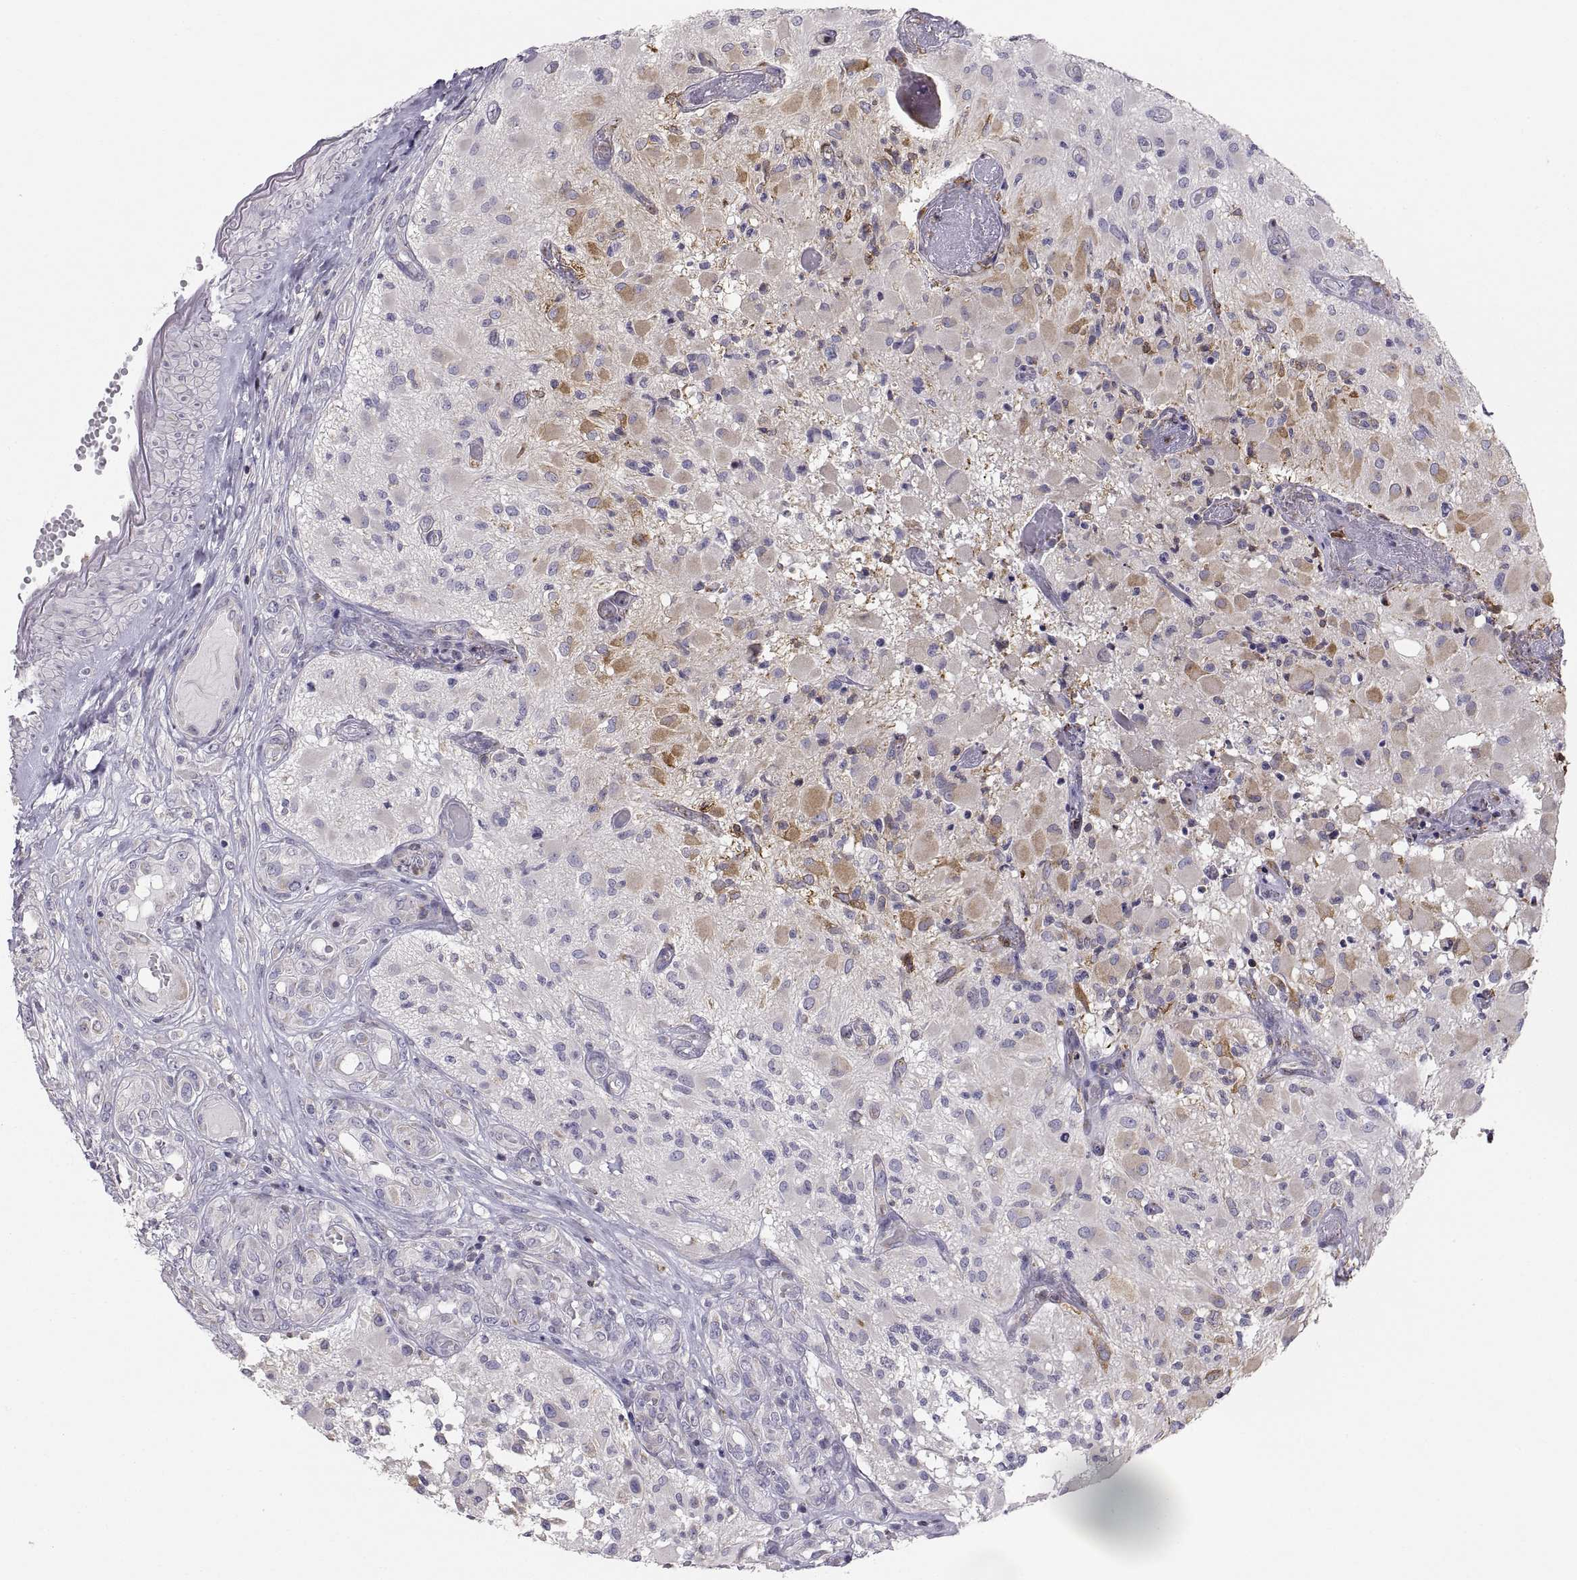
{"staining": {"intensity": "negative", "quantity": "none", "location": "none"}, "tissue": "glioma", "cell_type": "Tumor cells", "image_type": "cancer", "snomed": [{"axis": "morphology", "description": "Glioma, malignant, High grade"}, {"axis": "topography", "description": "Brain"}], "caption": "An immunohistochemistry (IHC) histopathology image of malignant glioma (high-grade) is shown. There is no staining in tumor cells of malignant glioma (high-grade).", "gene": "ERO1A", "patient": {"sex": "female", "age": 63}}